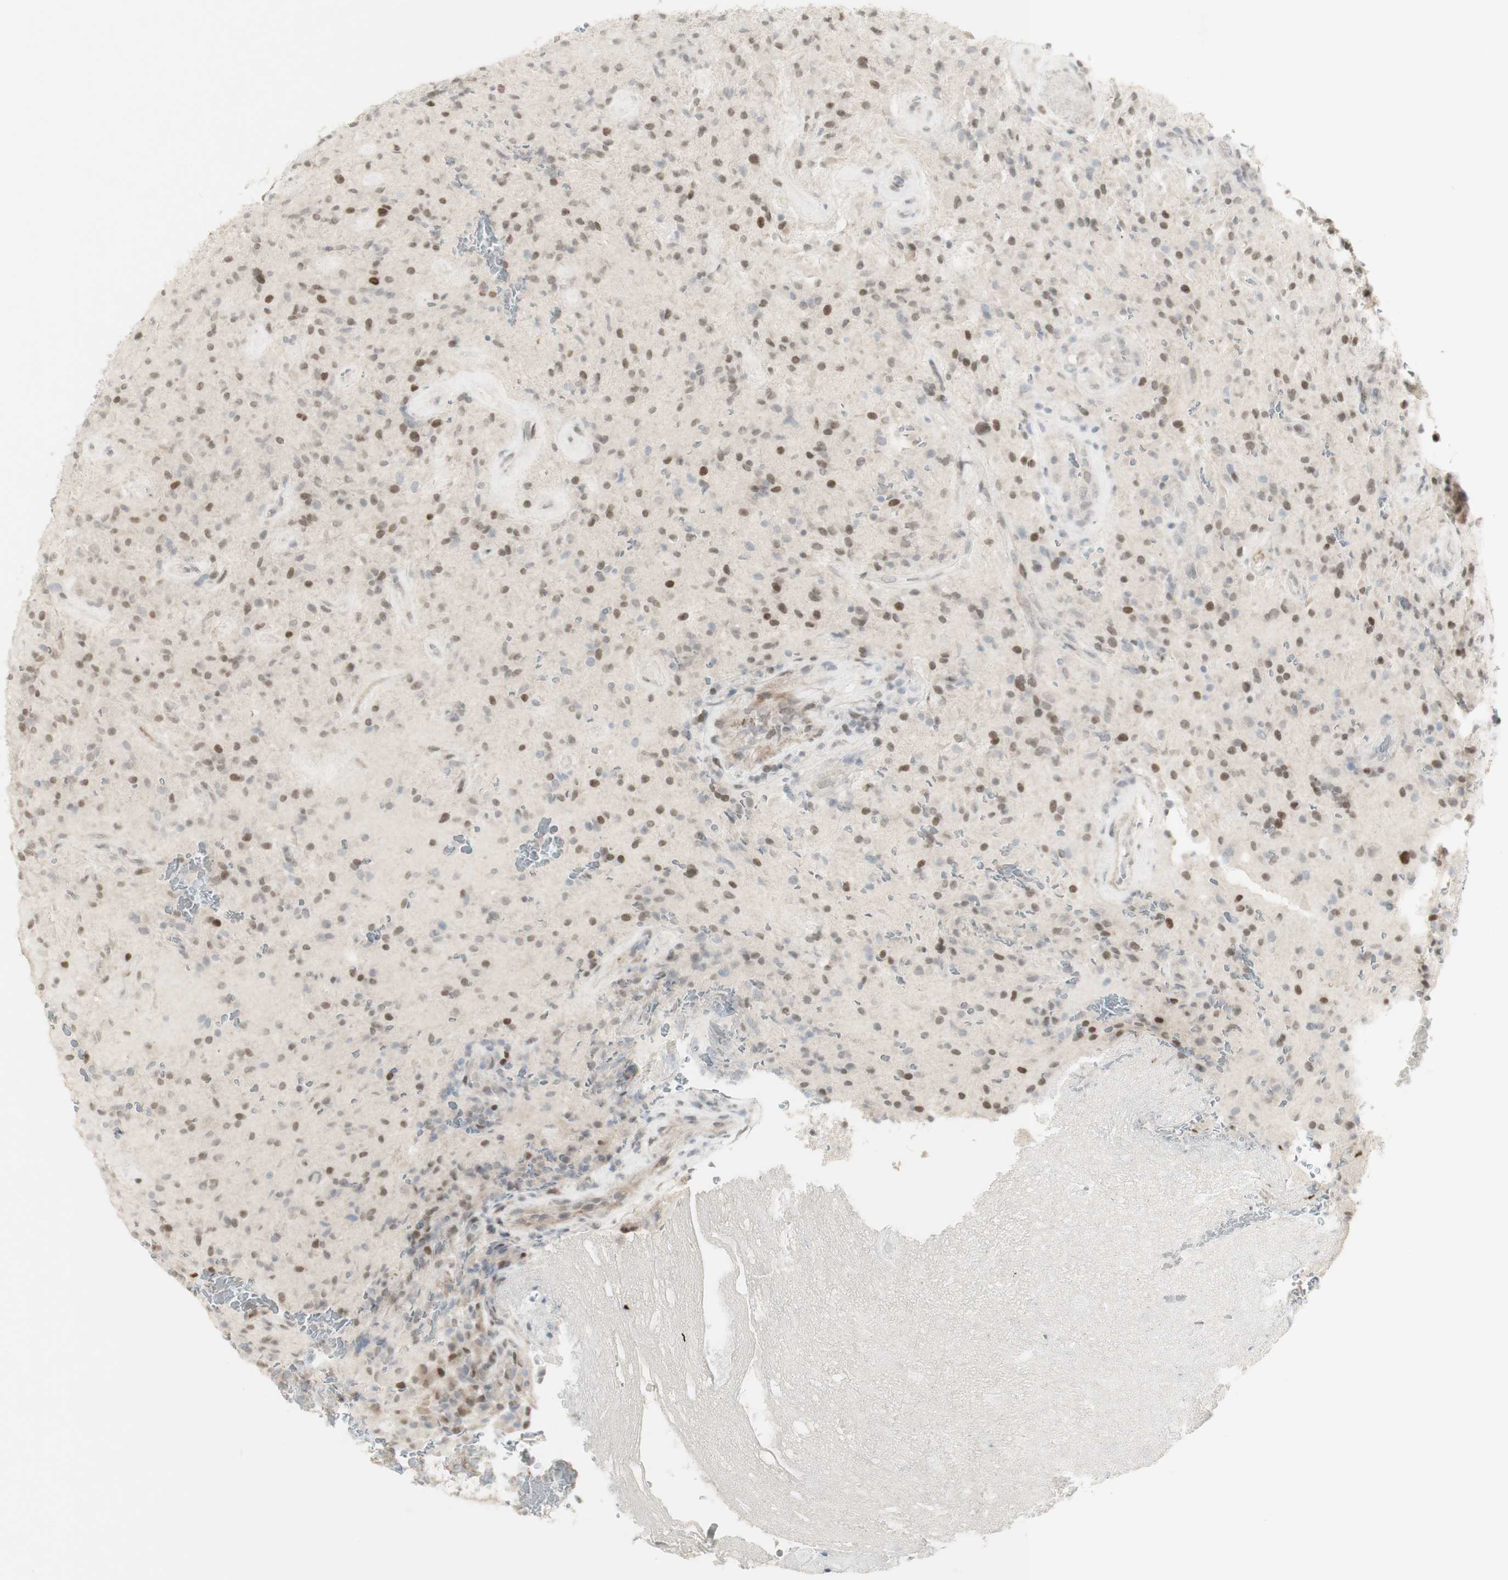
{"staining": {"intensity": "moderate", "quantity": ">75%", "location": "nuclear"}, "tissue": "glioma", "cell_type": "Tumor cells", "image_type": "cancer", "snomed": [{"axis": "morphology", "description": "Glioma, malignant, High grade"}, {"axis": "topography", "description": "Brain"}], "caption": "Immunohistochemistry (IHC) of human malignant glioma (high-grade) shows medium levels of moderate nuclear expression in about >75% of tumor cells.", "gene": "C1orf116", "patient": {"sex": "male", "age": 71}}